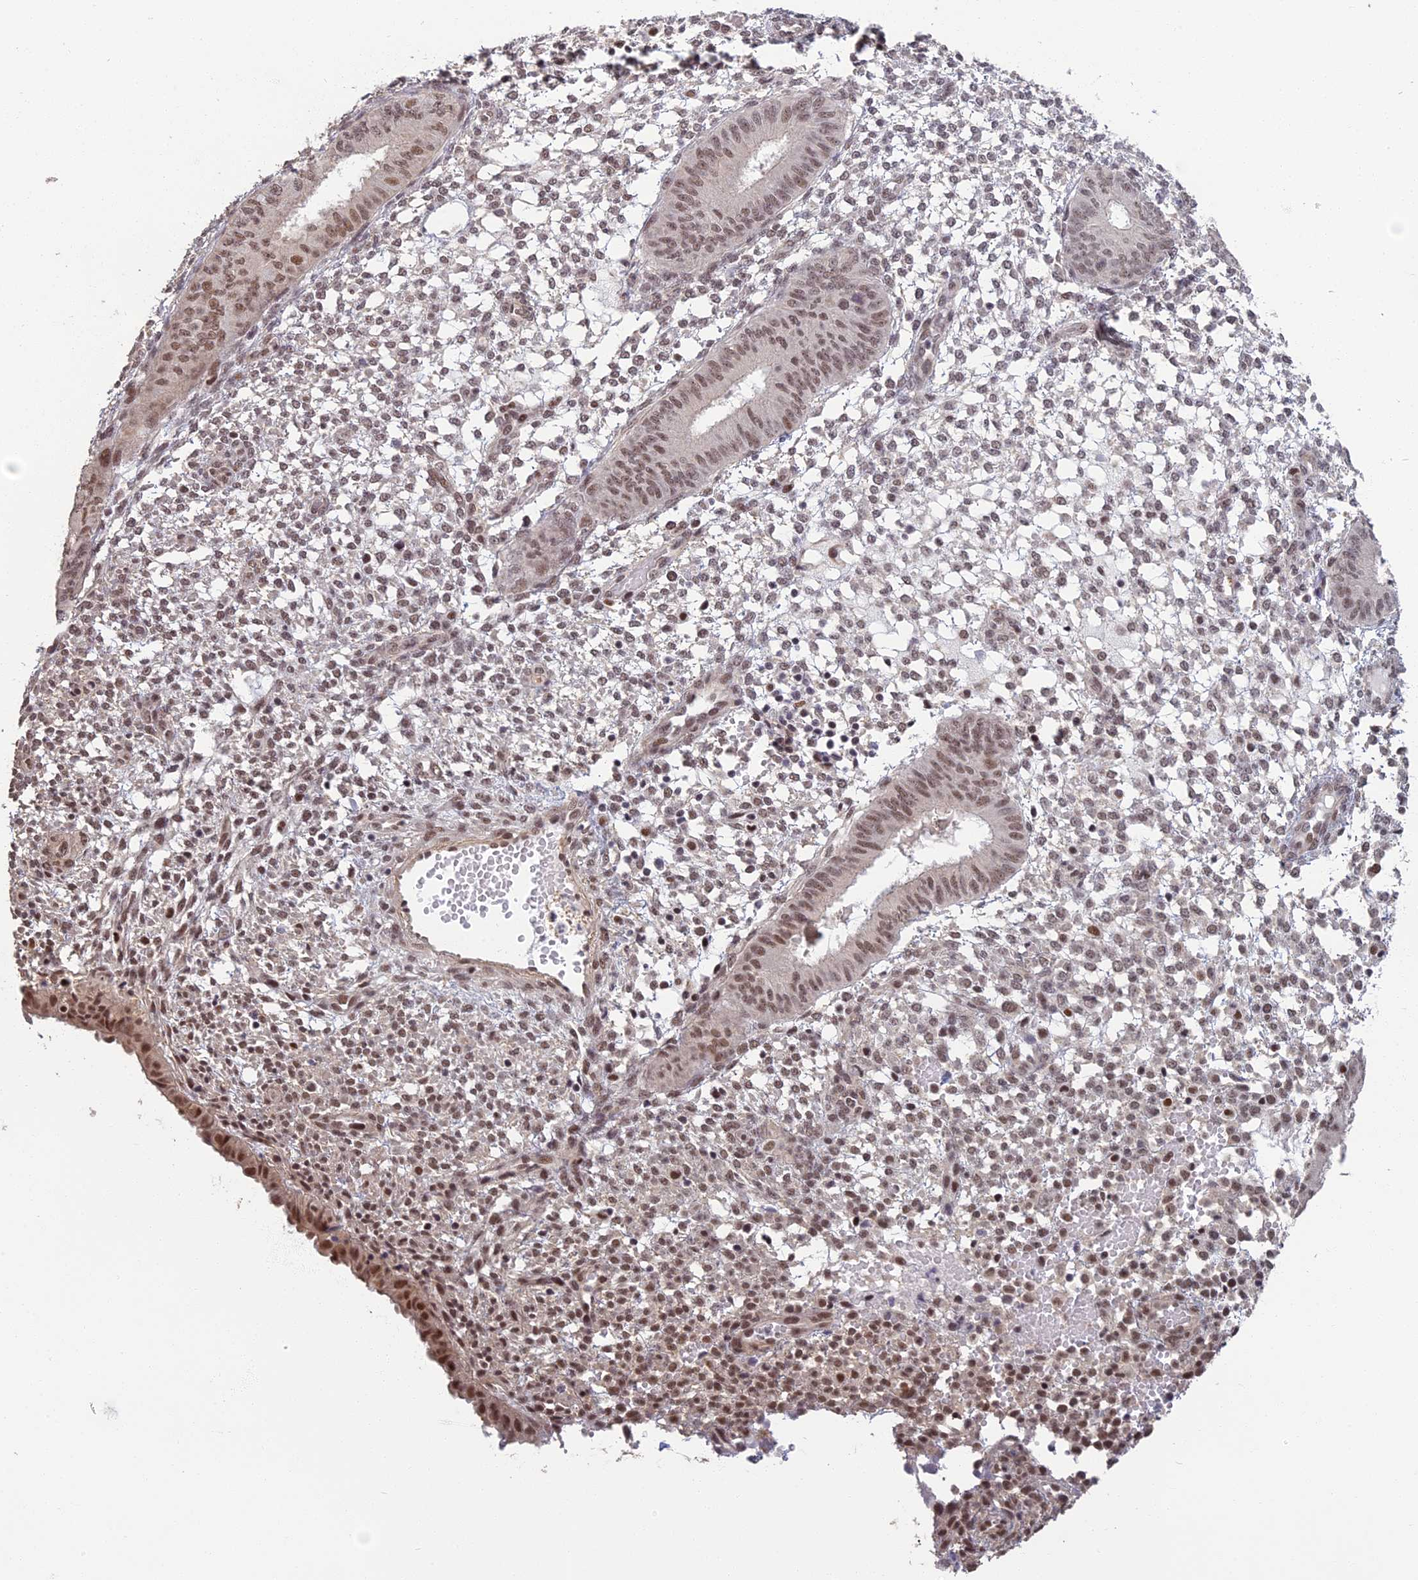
{"staining": {"intensity": "weak", "quantity": "25%-75%", "location": "nuclear"}, "tissue": "endometrium", "cell_type": "Cells in endometrial stroma", "image_type": "normal", "snomed": [{"axis": "morphology", "description": "Normal tissue, NOS"}, {"axis": "topography", "description": "Endometrium"}], "caption": "This histopathology image reveals immunohistochemistry (IHC) staining of benign human endometrium, with low weak nuclear positivity in about 25%-75% of cells in endometrial stroma.", "gene": "MORF4L1", "patient": {"sex": "female", "age": 49}}